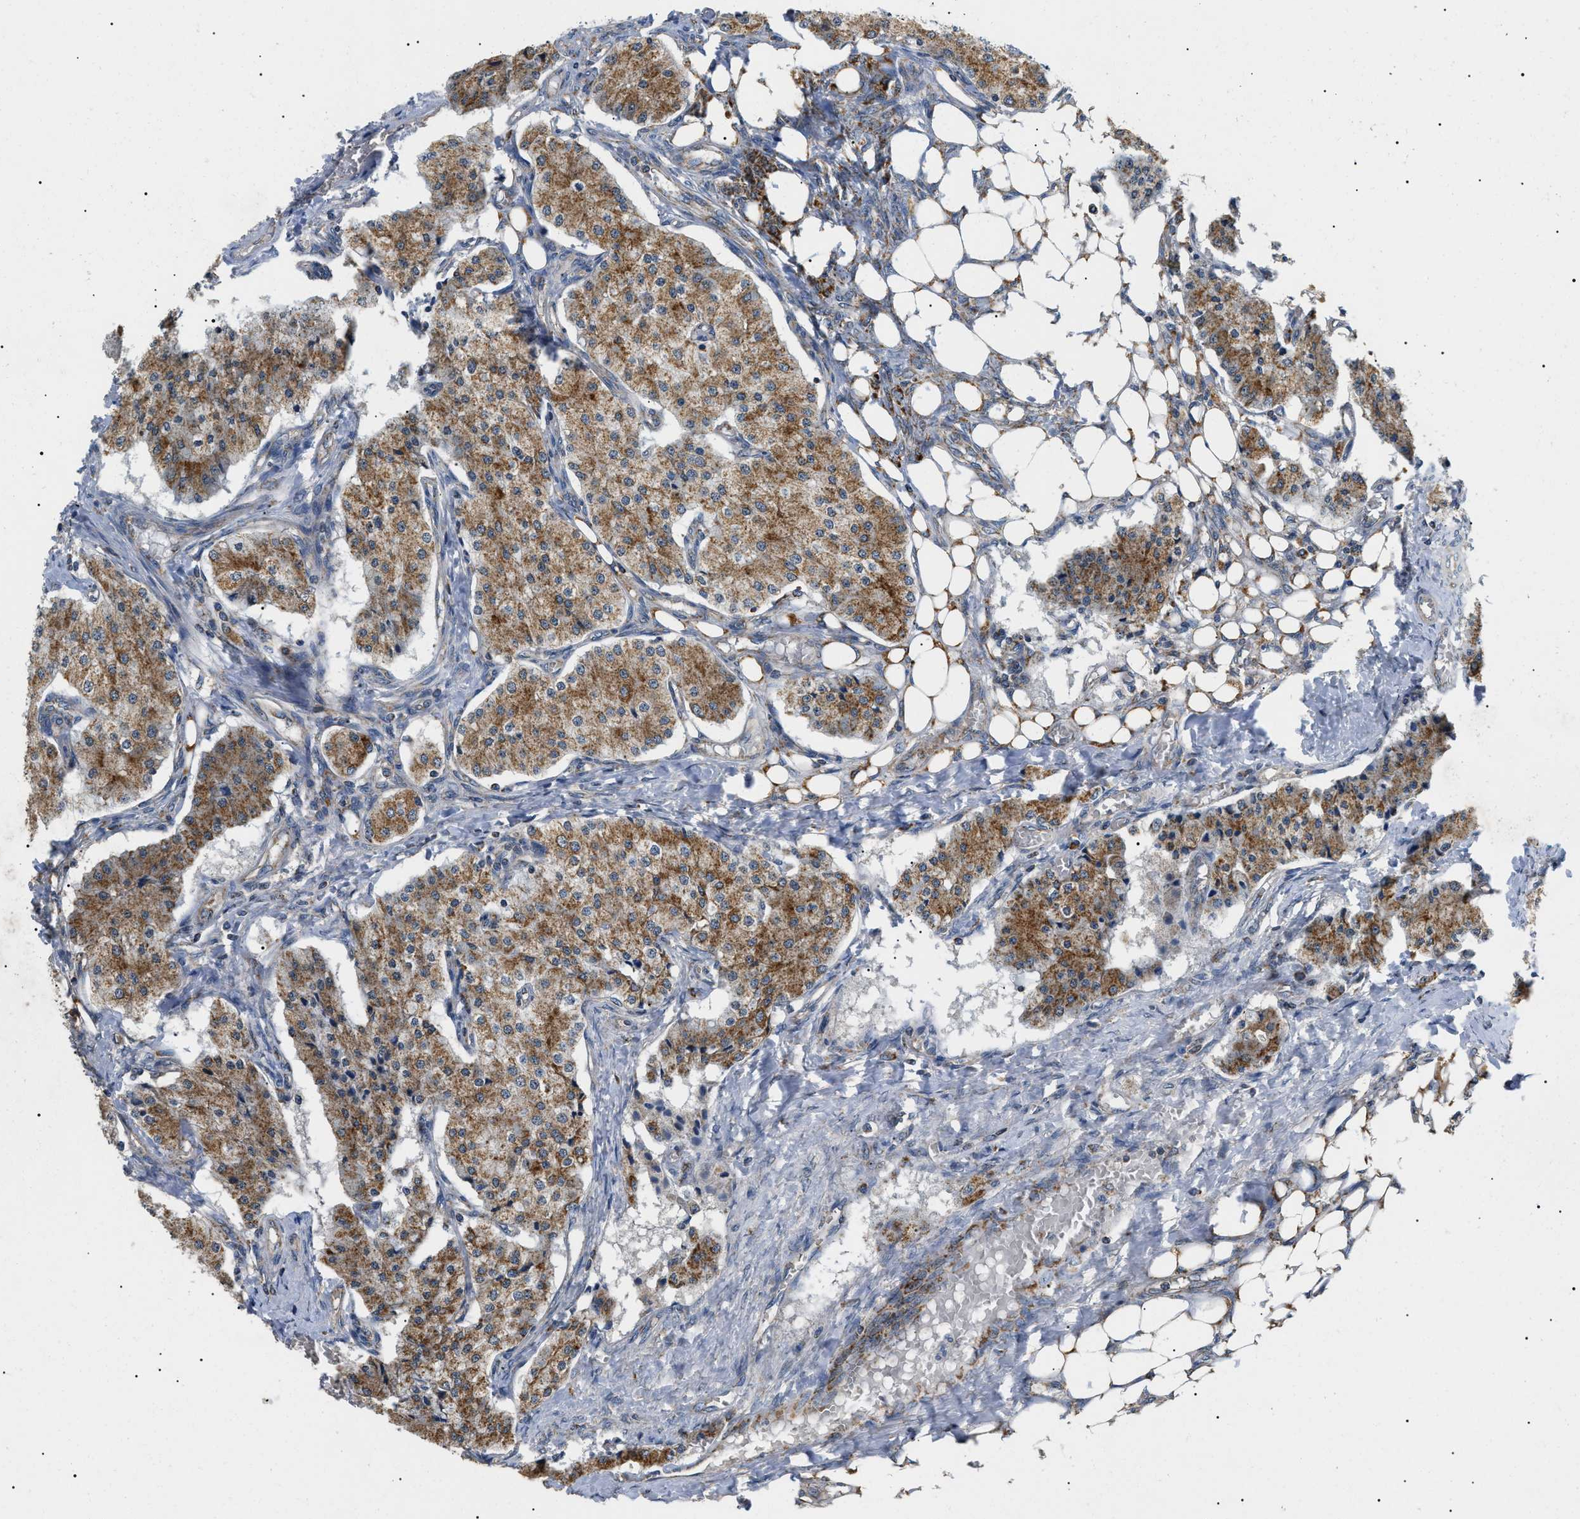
{"staining": {"intensity": "moderate", "quantity": ">75%", "location": "cytoplasmic/membranous"}, "tissue": "carcinoid", "cell_type": "Tumor cells", "image_type": "cancer", "snomed": [{"axis": "morphology", "description": "Carcinoid, malignant, NOS"}, {"axis": "topography", "description": "Colon"}], "caption": "There is medium levels of moderate cytoplasmic/membranous positivity in tumor cells of carcinoid, as demonstrated by immunohistochemical staining (brown color).", "gene": "TOMM6", "patient": {"sex": "female", "age": 52}}